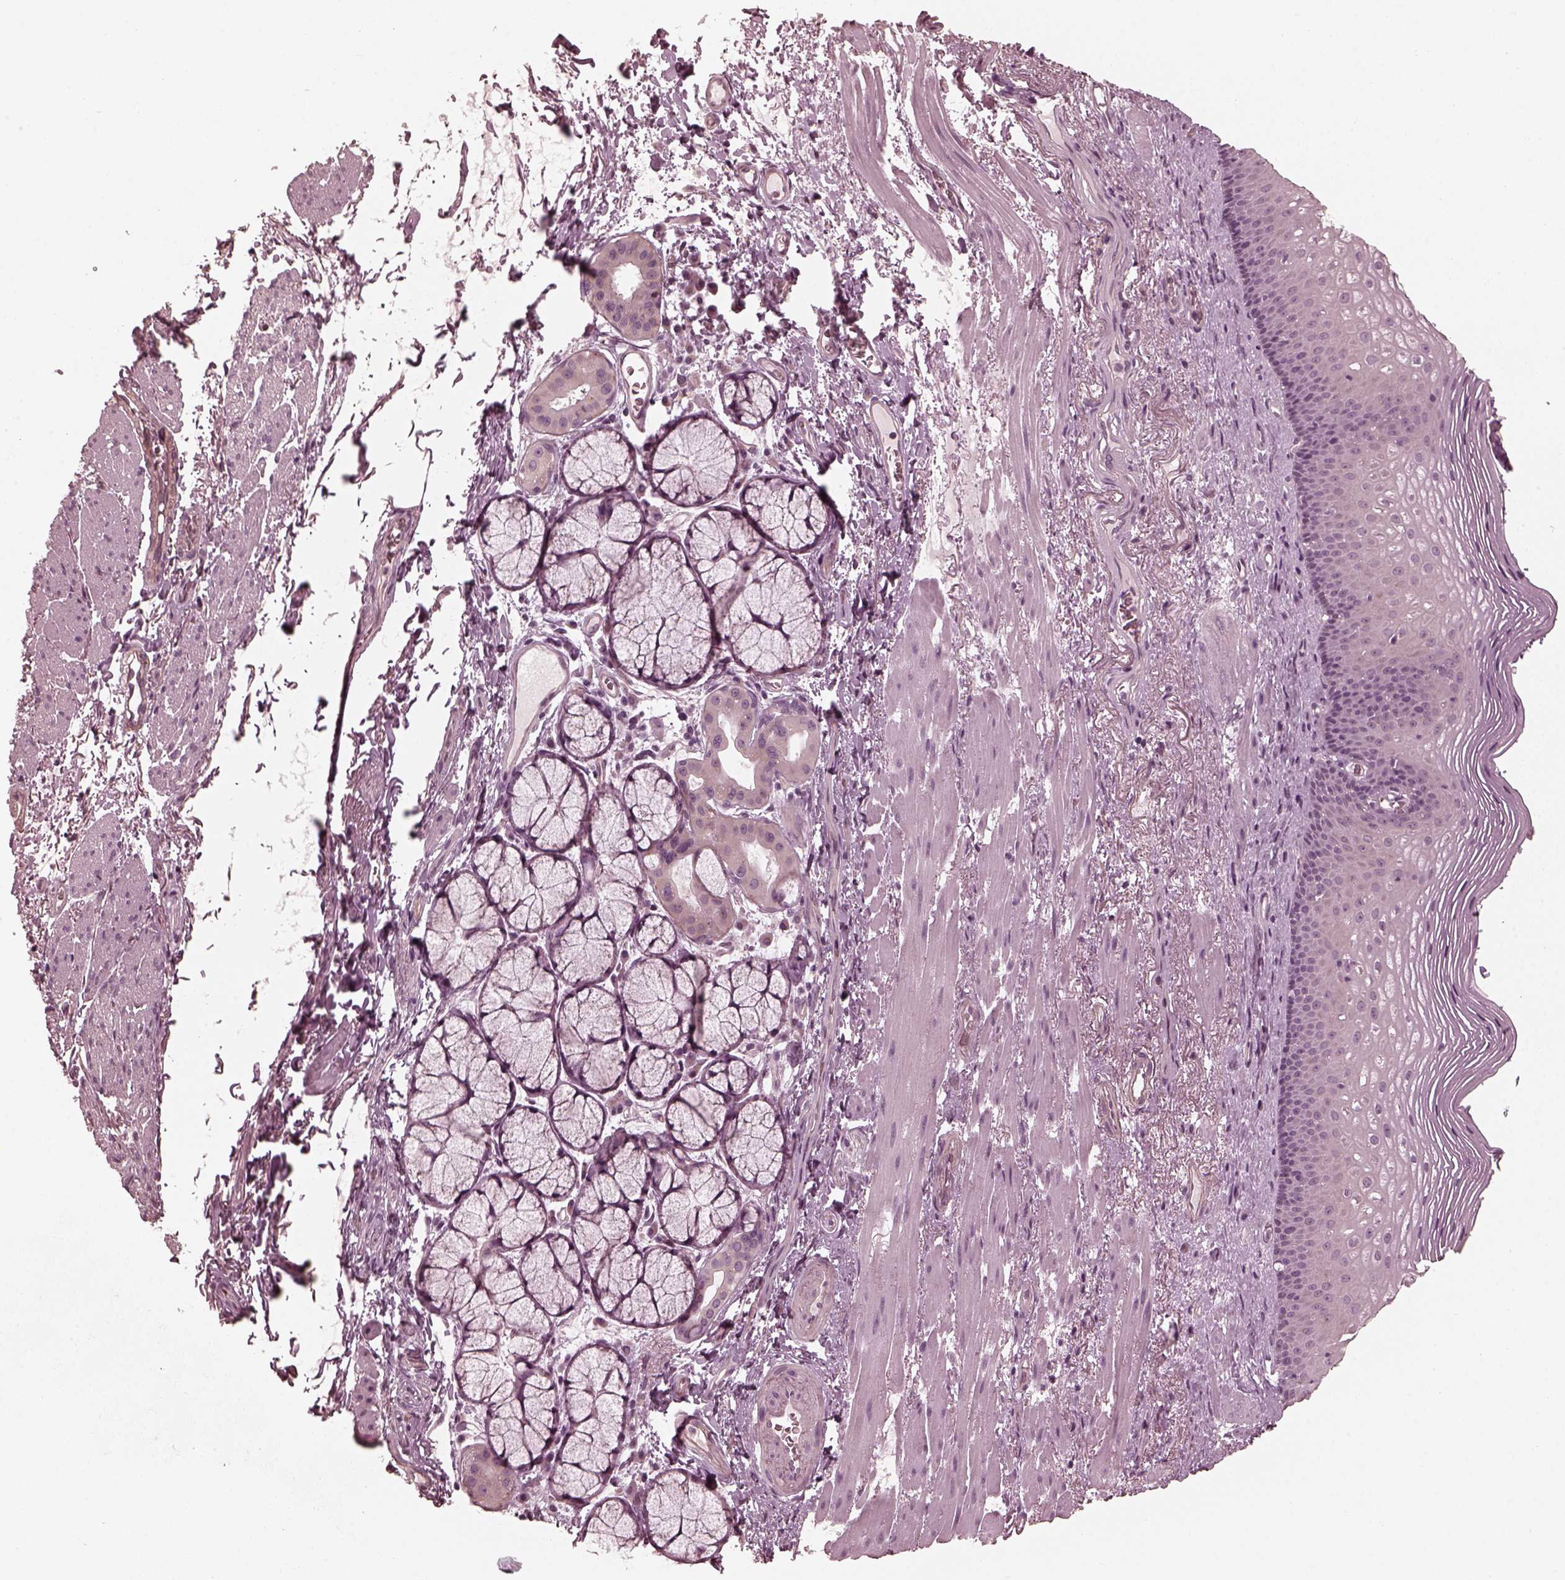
{"staining": {"intensity": "negative", "quantity": "none", "location": "none"}, "tissue": "esophagus", "cell_type": "Squamous epithelial cells", "image_type": "normal", "snomed": [{"axis": "morphology", "description": "Normal tissue, NOS"}, {"axis": "topography", "description": "Esophagus"}], "caption": "Immunohistochemistry image of unremarkable esophagus stained for a protein (brown), which displays no expression in squamous epithelial cells.", "gene": "KIF6", "patient": {"sex": "male", "age": 76}}